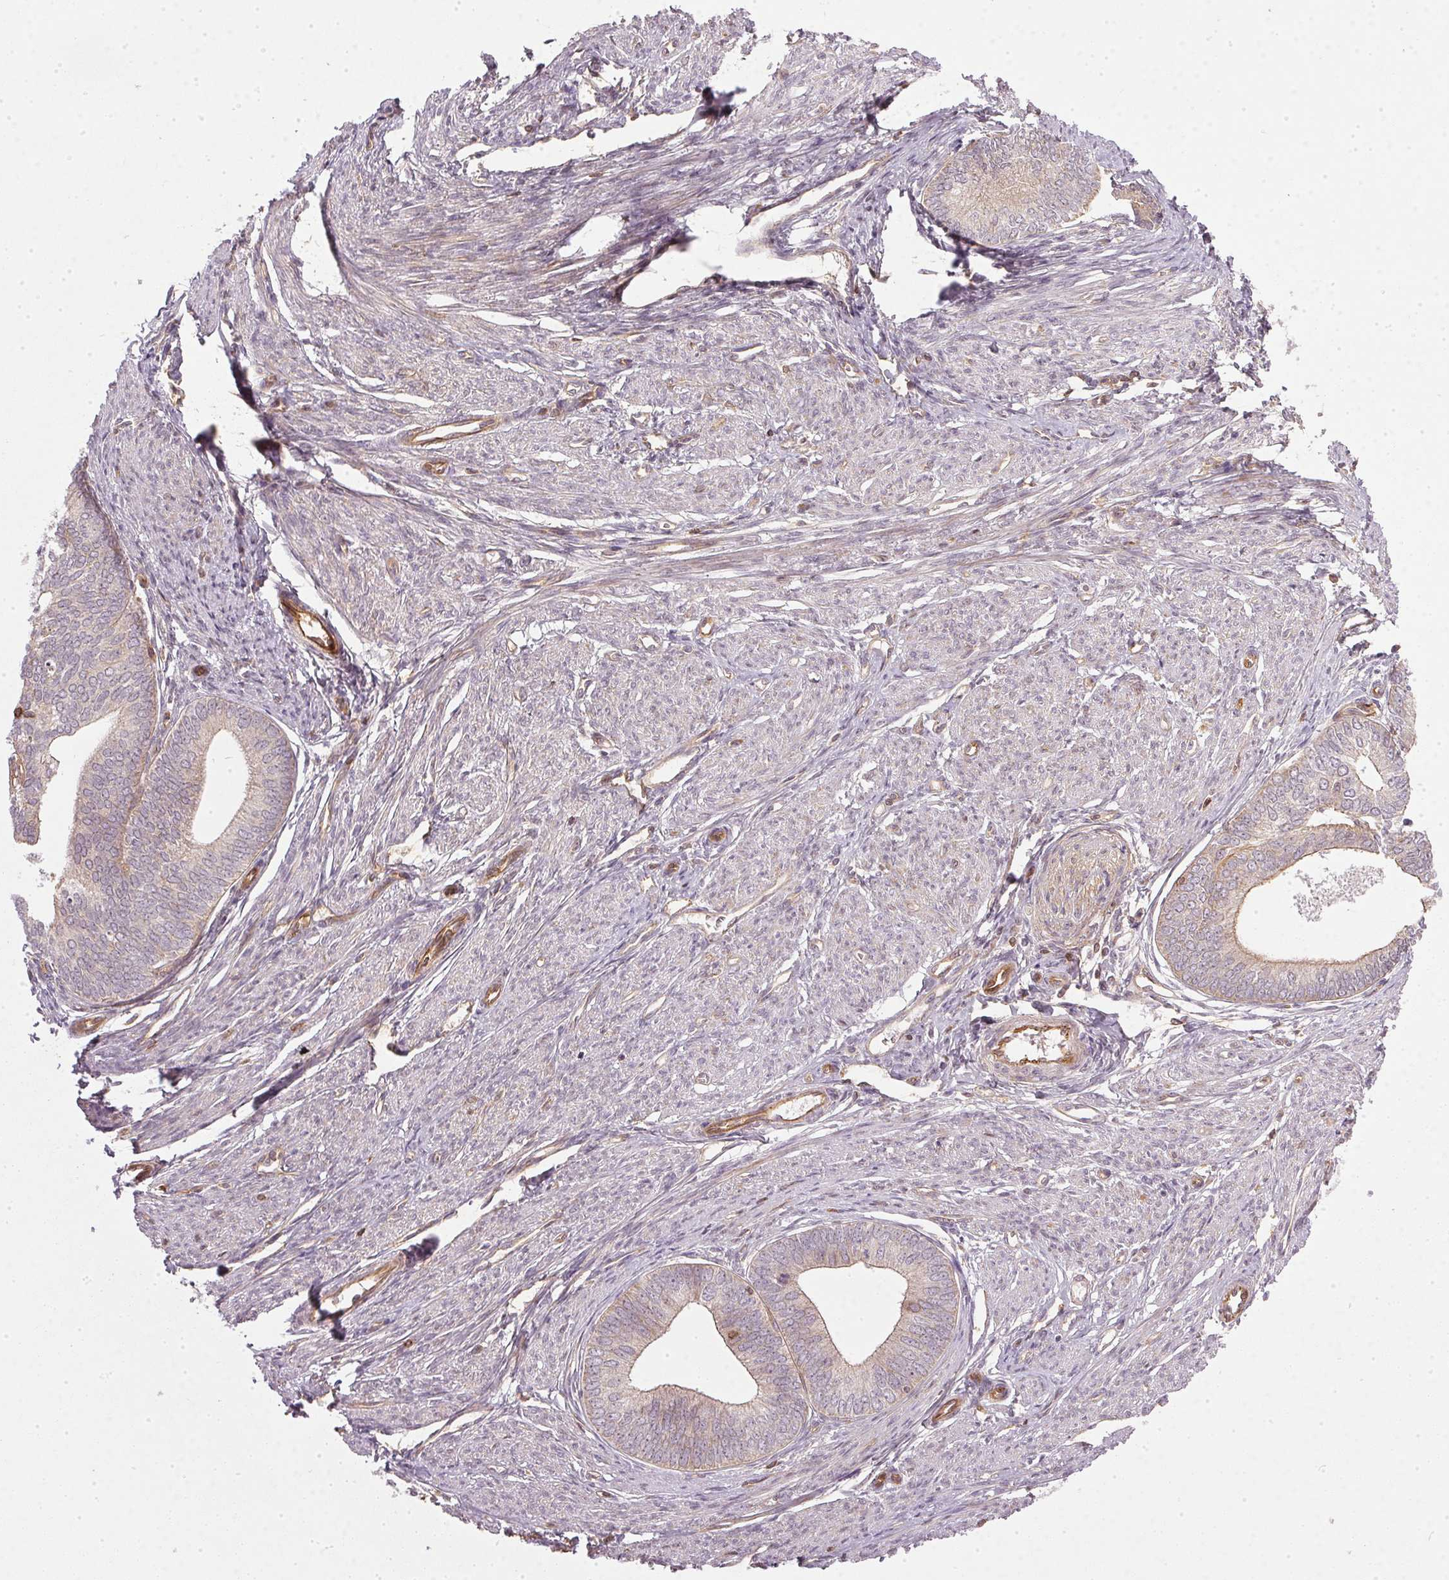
{"staining": {"intensity": "weak", "quantity": "25%-75%", "location": "cytoplasmic/membranous"}, "tissue": "endometrial cancer", "cell_type": "Tumor cells", "image_type": "cancer", "snomed": [{"axis": "morphology", "description": "Adenocarcinoma, NOS"}, {"axis": "topography", "description": "Endometrium"}], "caption": "A low amount of weak cytoplasmic/membranous positivity is seen in about 25%-75% of tumor cells in adenocarcinoma (endometrial) tissue.", "gene": "NADK2", "patient": {"sex": "female", "age": 75}}